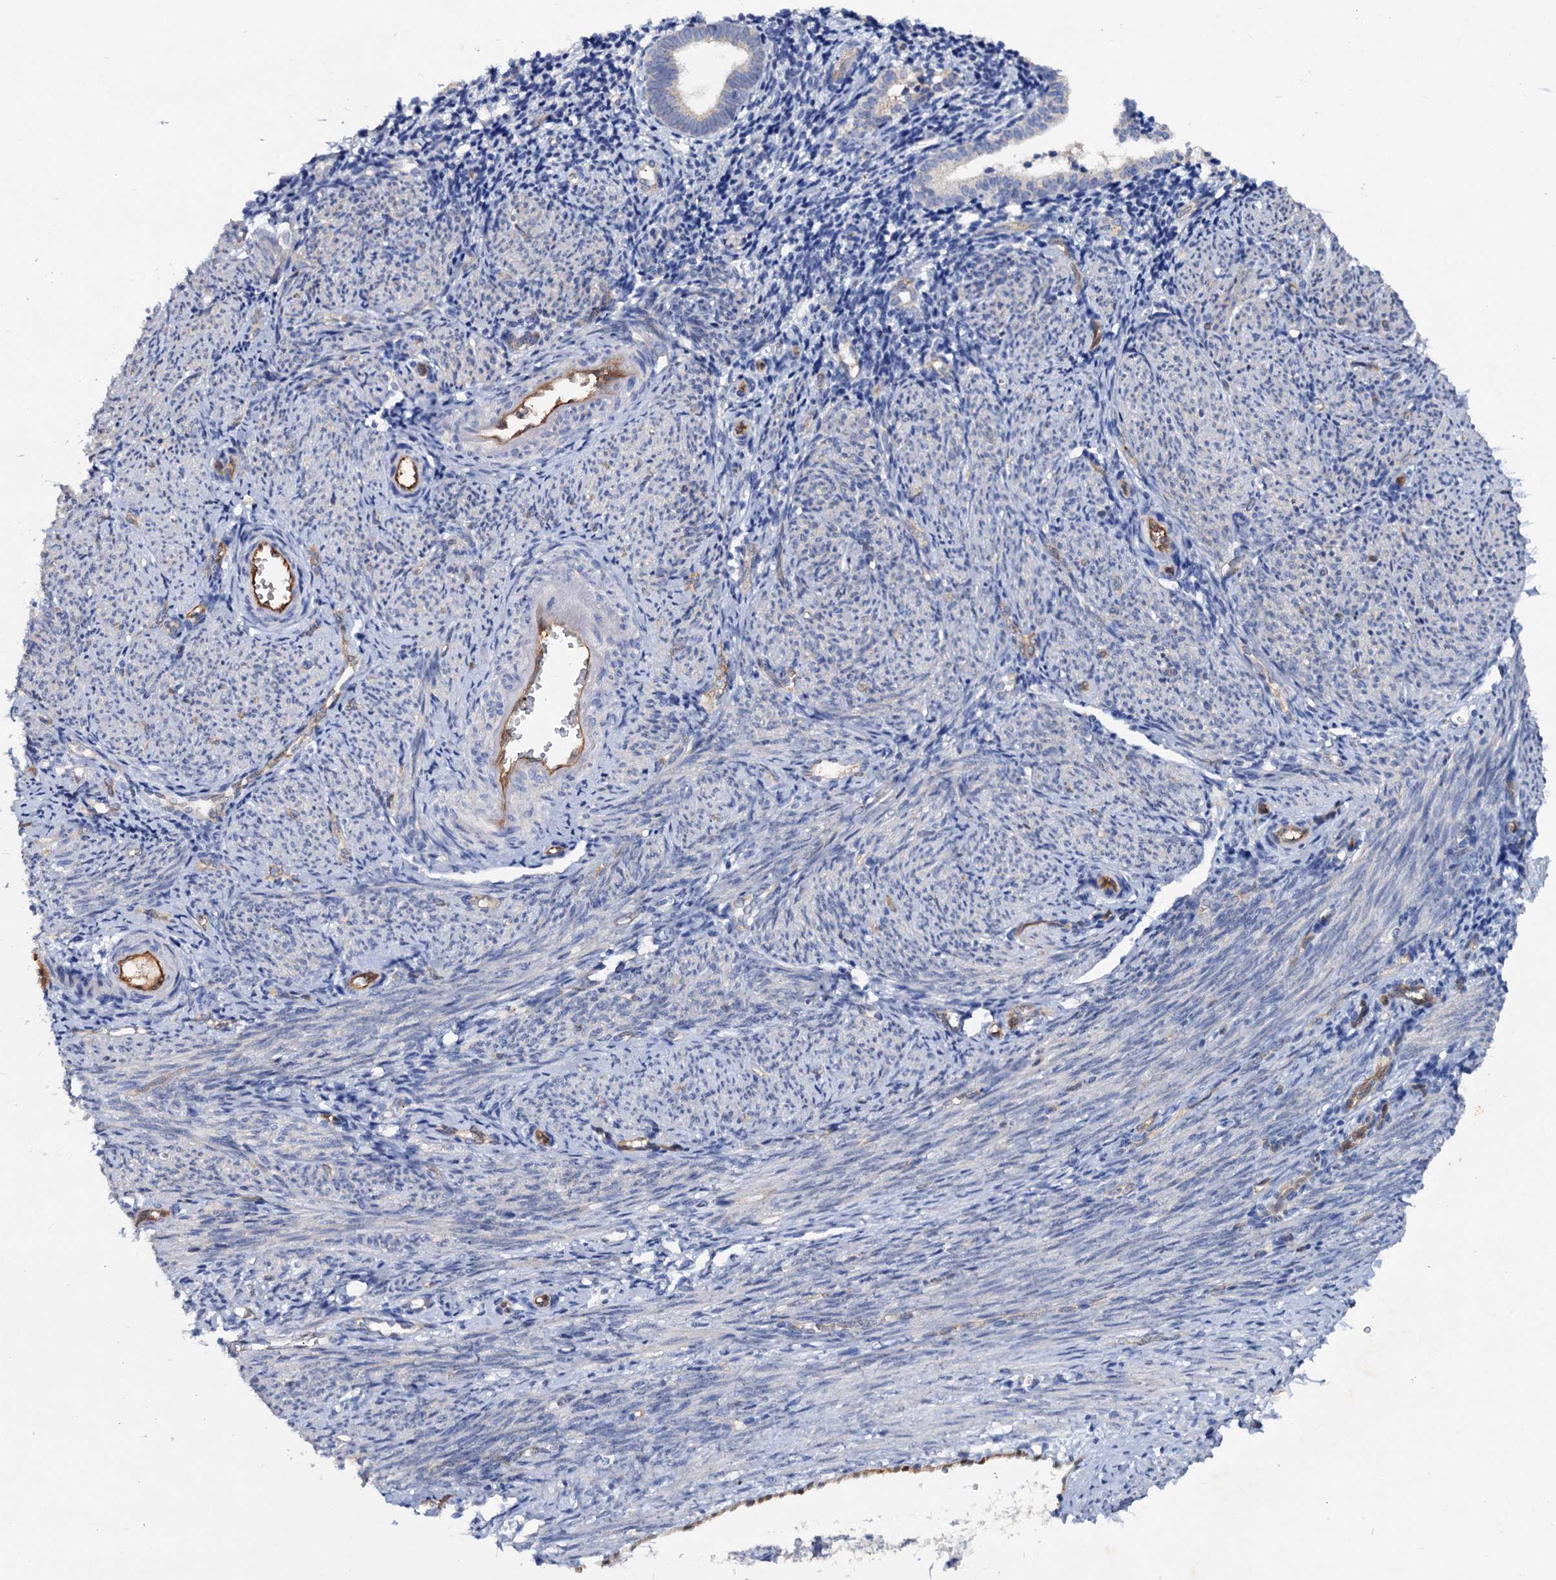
{"staining": {"intensity": "negative", "quantity": "none", "location": "none"}, "tissue": "endometrium", "cell_type": "Cells in endometrial stroma", "image_type": "normal", "snomed": [{"axis": "morphology", "description": "Normal tissue, NOS"}, {"axis": "topography", "description": "Endometrium"}], "caption": "Image shows no significant protein expression in cells in endometrial stroma of normal endometrium.", "gene": "IL17RD", "patient": {"sex": "female", "age": 56}}